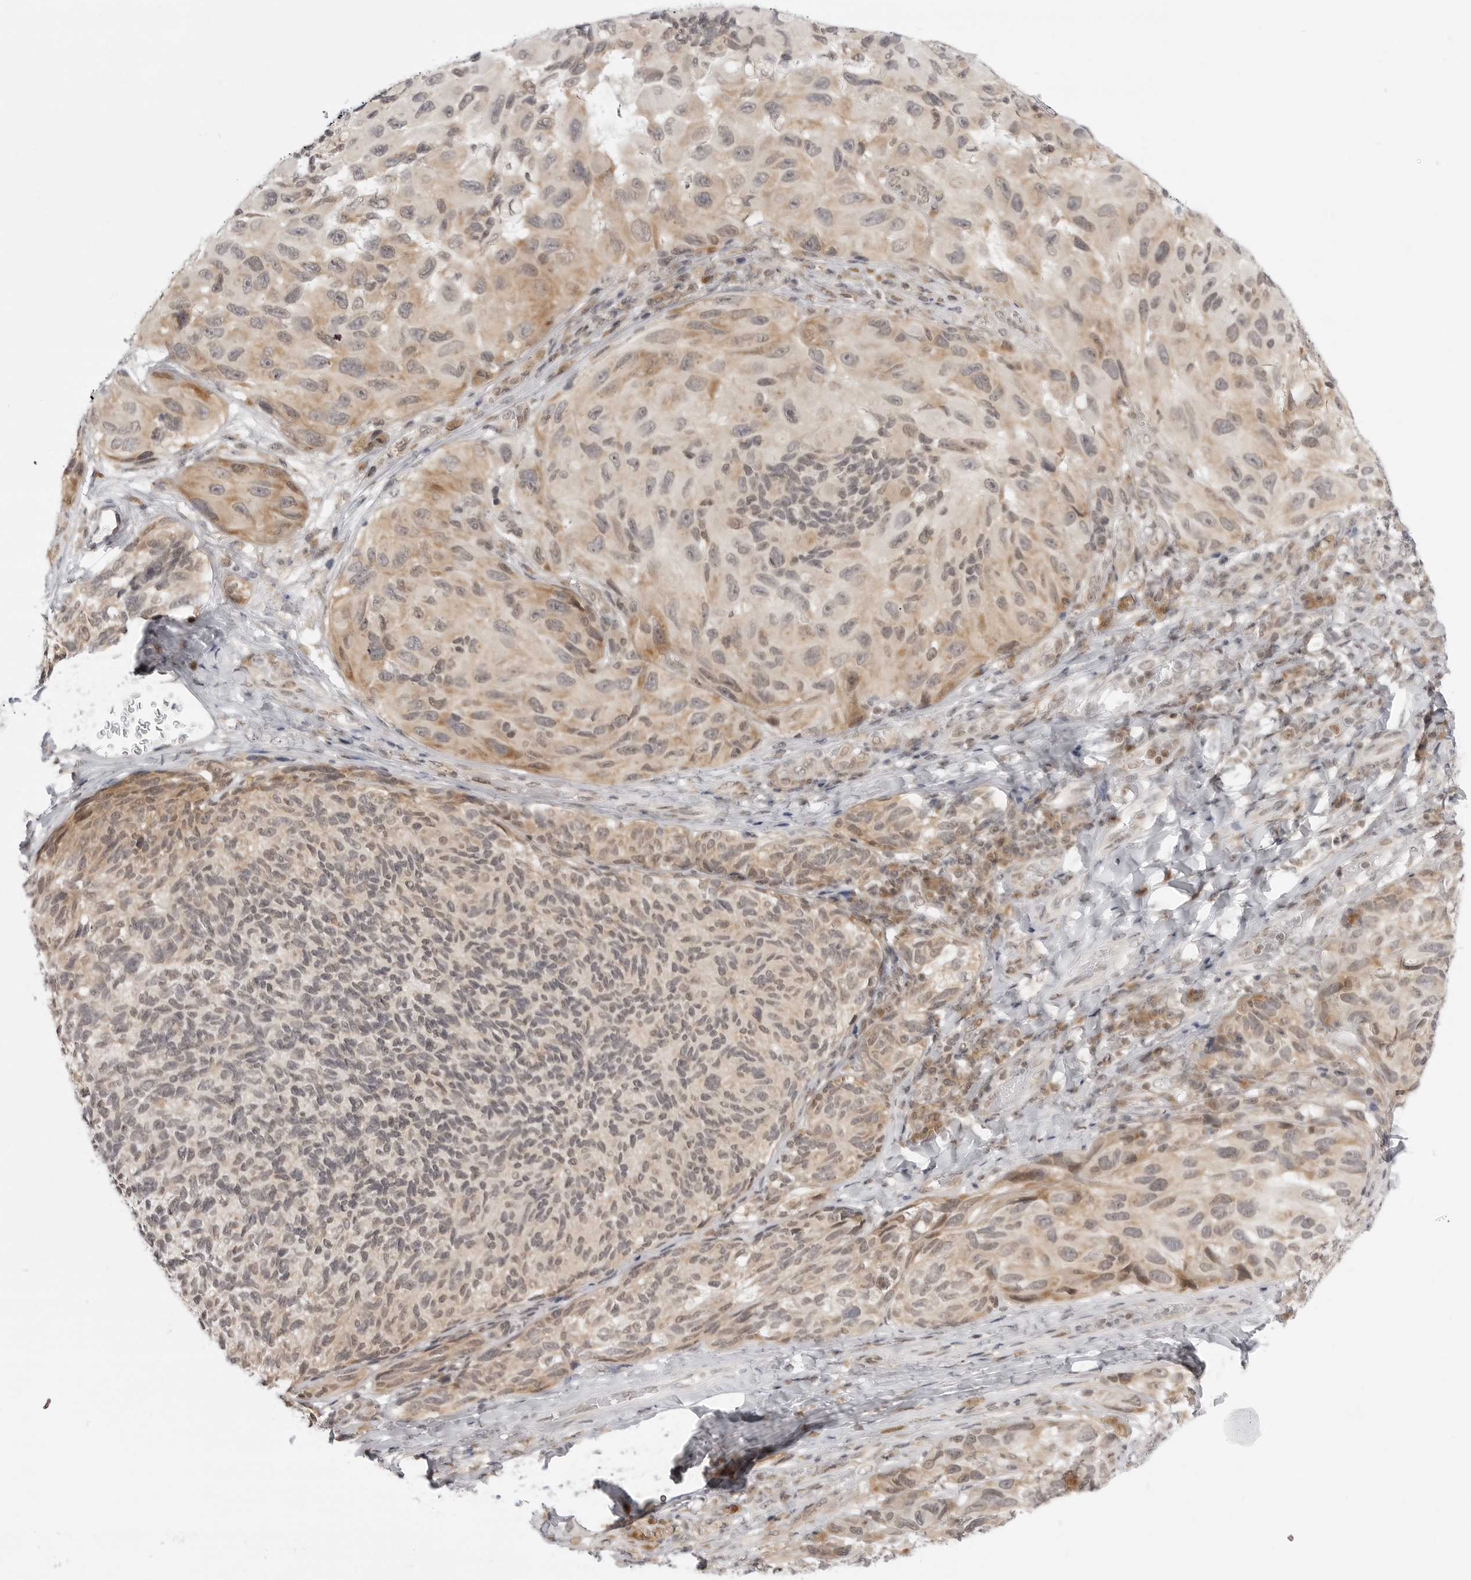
{"staining": {"intensity": "weak", "quantity": ">75%", "location": "cytoplasmic/membranous"}, "tissue": "melanoma", "cell_type": "Tumor cells", "image_type": "cancer", "snomed": [{"axis": "morphology", "description": "Malignant melanoma, NOS"}, {"axis": "topography", "description": "Skin"}], "caption": "Weak cytoplasmic/membranous protein positivity is present in approximately >75% of tumor cells in malignant melanoma.", "gene": "PPP2R5C", "patient": {"sex": "female", "age": 73}}